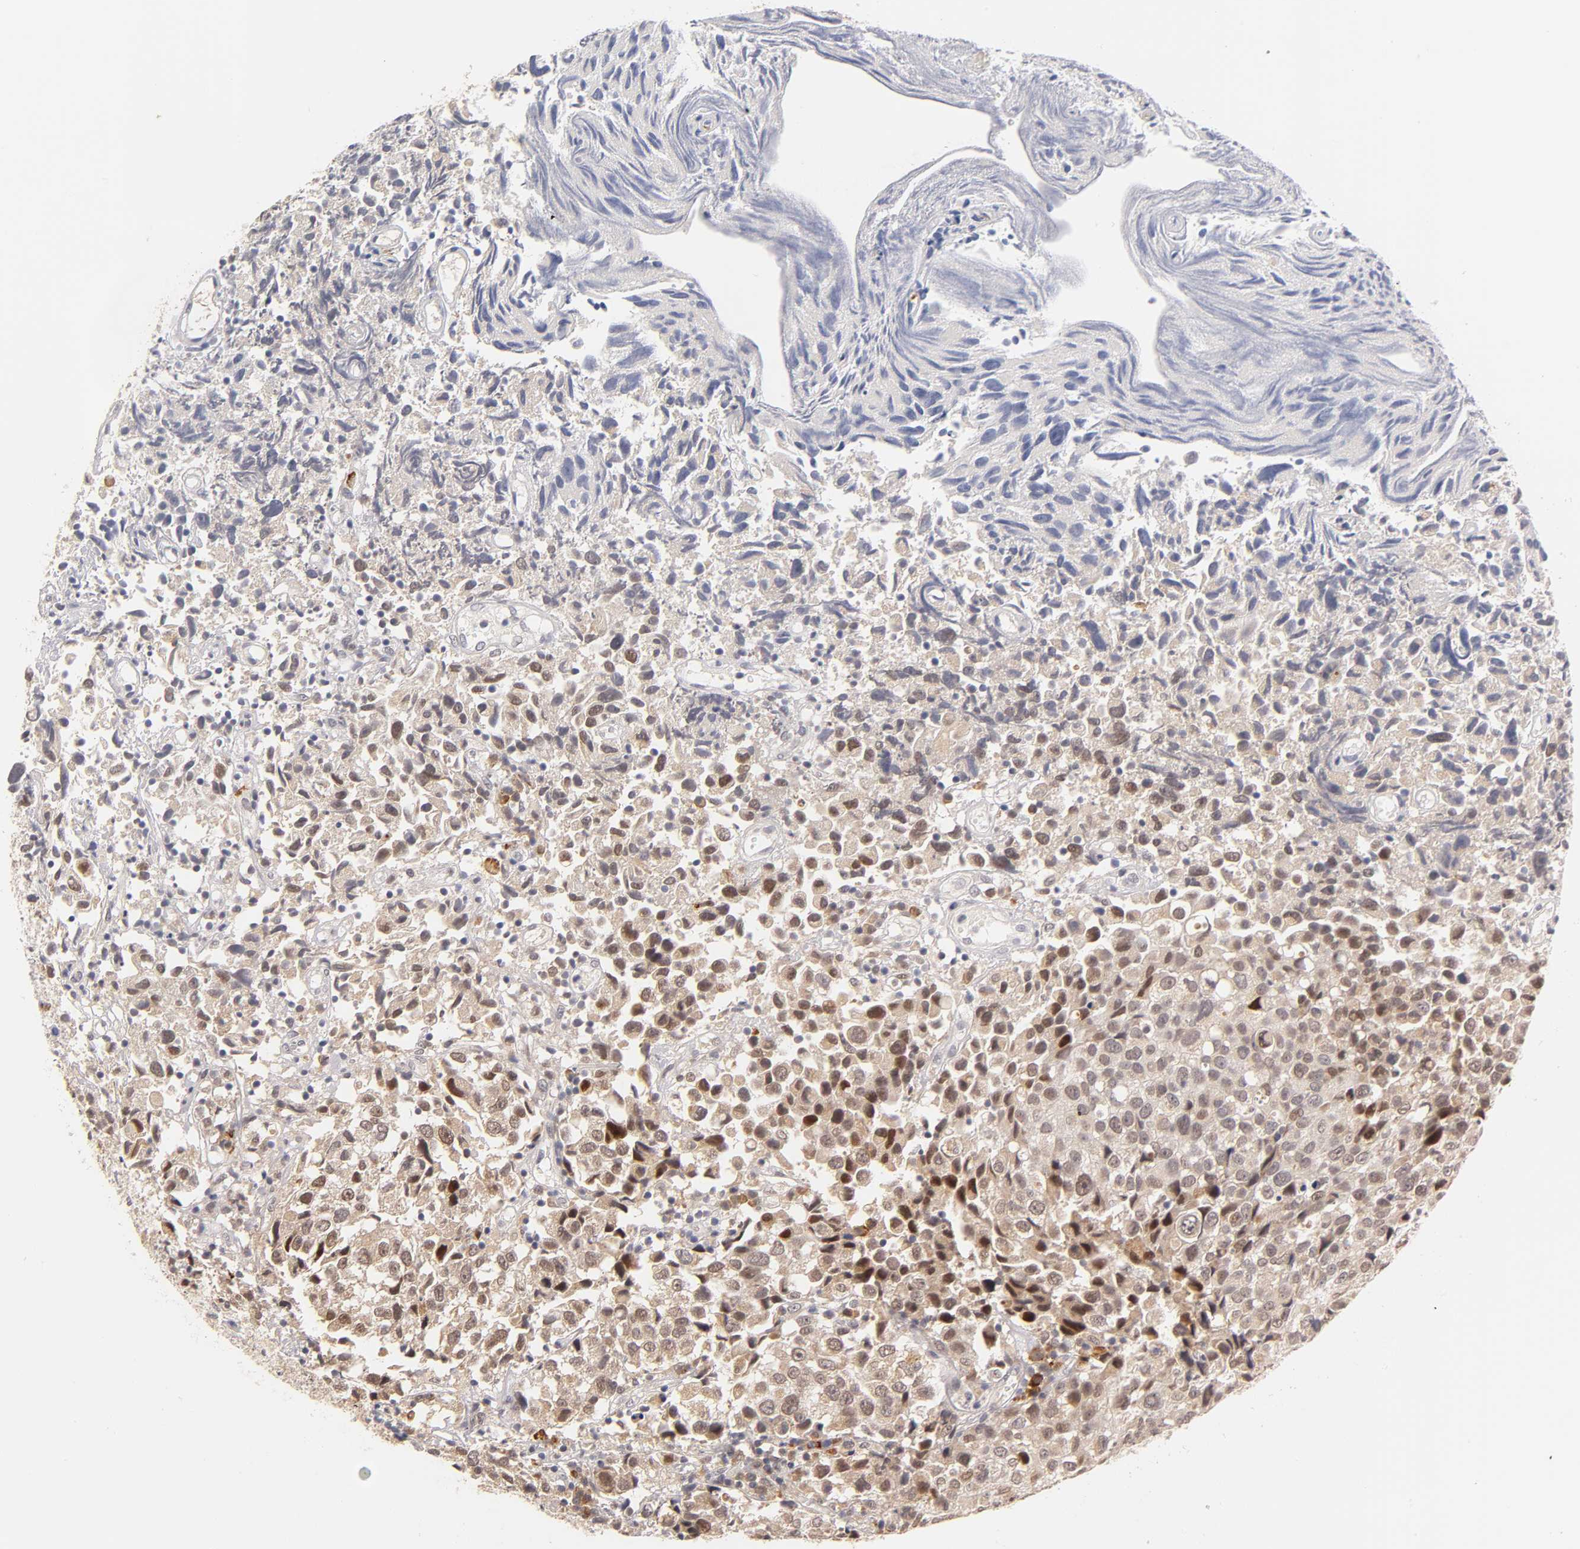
{"staining": {"intensity": "strong", "quantity": ">75%", "location": "cytoplasmic/membranous,nuclear"}, "tissue": "urothelial cancer", "cell_type": "Tumor cells", "image_type": "cancer", "snomed": [{"axis": "morphology", "description": "Urothelial carcinoma, High grade"}, {"axis": "topography", "description": "Urinary bladder"}], "caption": "Strong cytoplasmic/membranous and nuclear protein staining is present in approximately >75% of tumor cells in urothelial cancer.", "gene": "GSTZ1", "patient": {"sex": "female", "age": 75}}